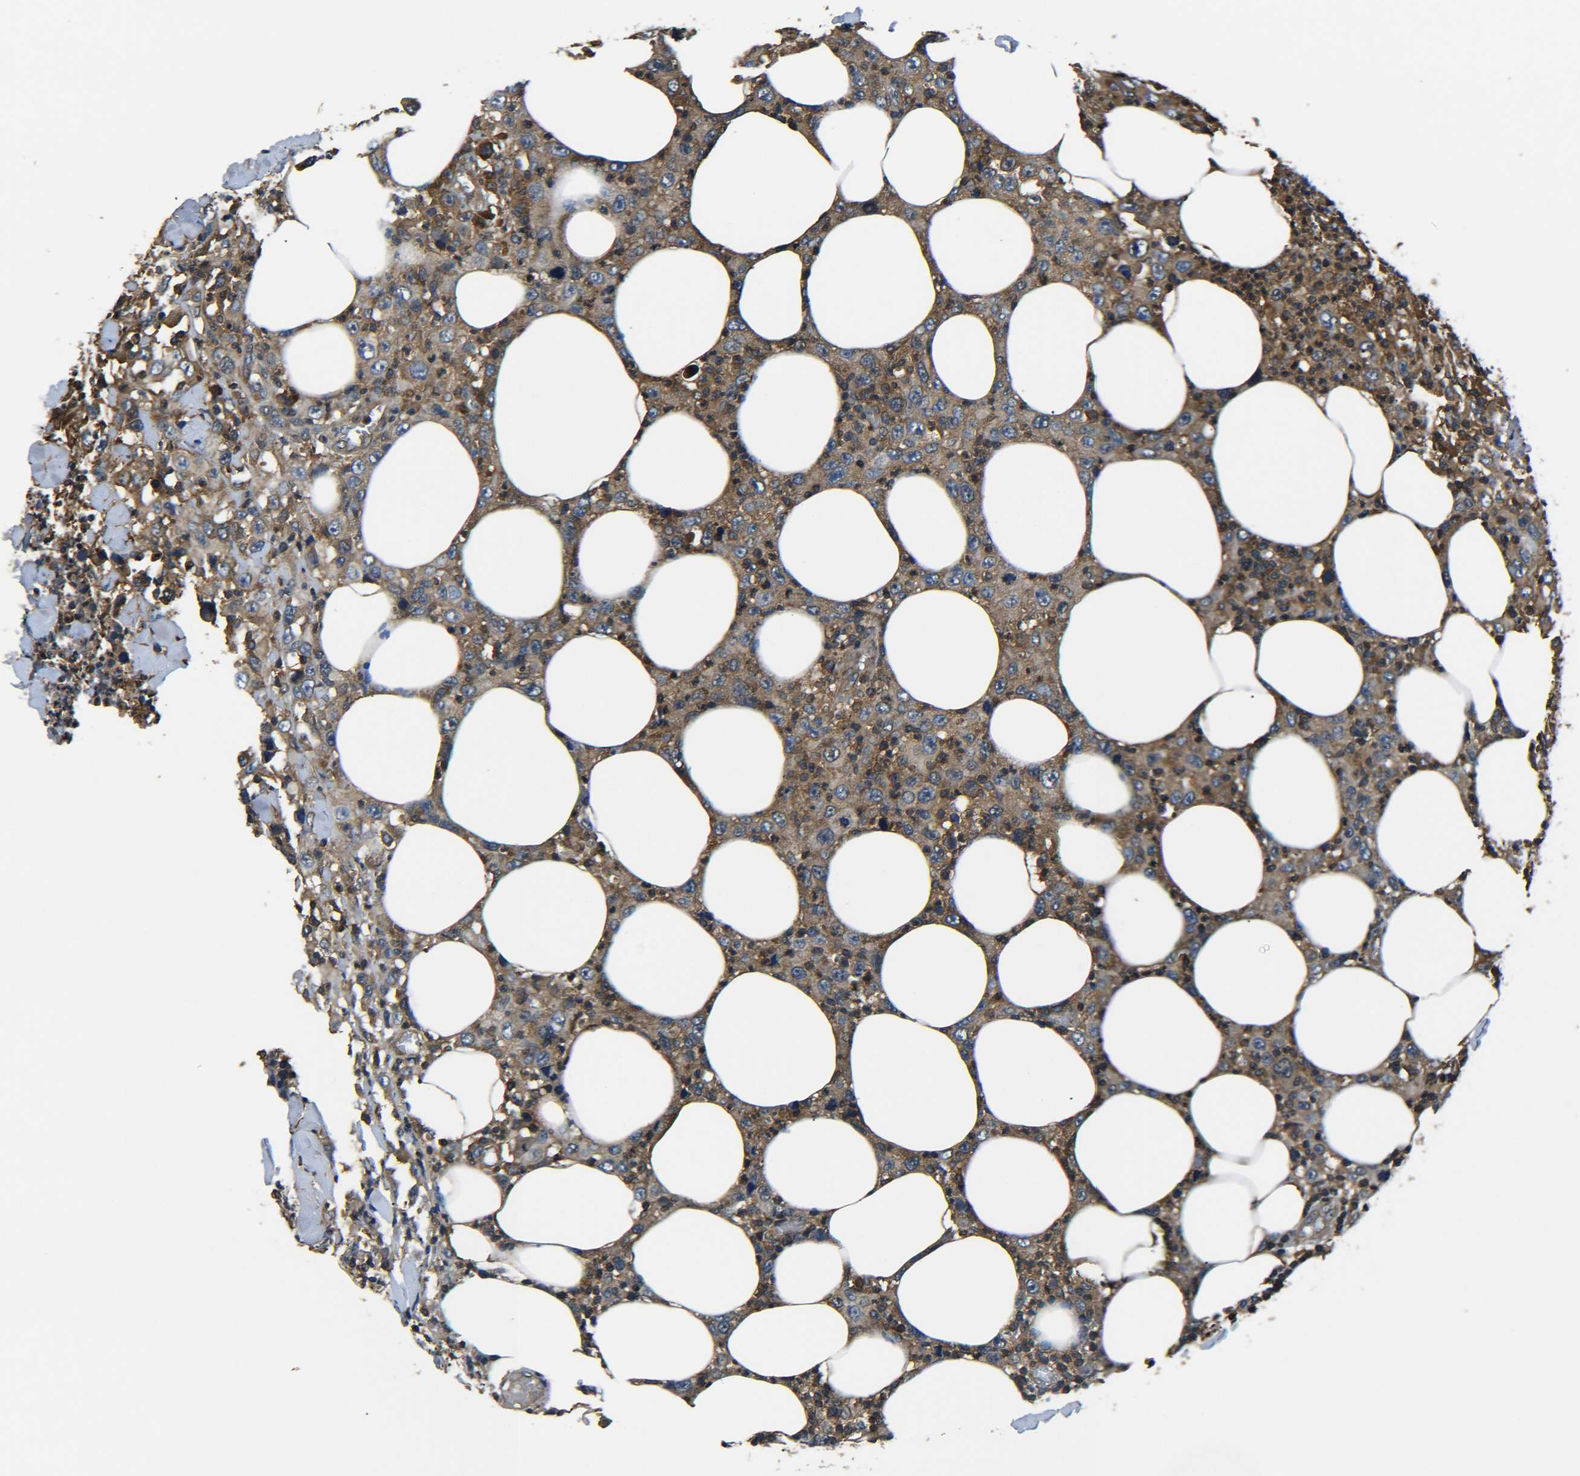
{"staining": {"intensity": "weak", "quantity": ">75%", "location": "cytoplasmic/membranous"}, "tissue": "thyroid cancer", "cell_type": "Tumor cells", "image_type": "cancer", "snomed": [{"axis": "morphology", "description": "Carcinoma, NOS"}, {"axis": "topography", "description": "Thyroid gland"}], "caption": "Brown immunohistochemical staining in human thyroid carcinoma reveals weak cytoplasmic/membranous positivity in approximately >75% of tumor cells. (IHC, brightfield microscopy, high magnification).", "gene": "PREB", "patient": {"sex": "female", "age": 77}}